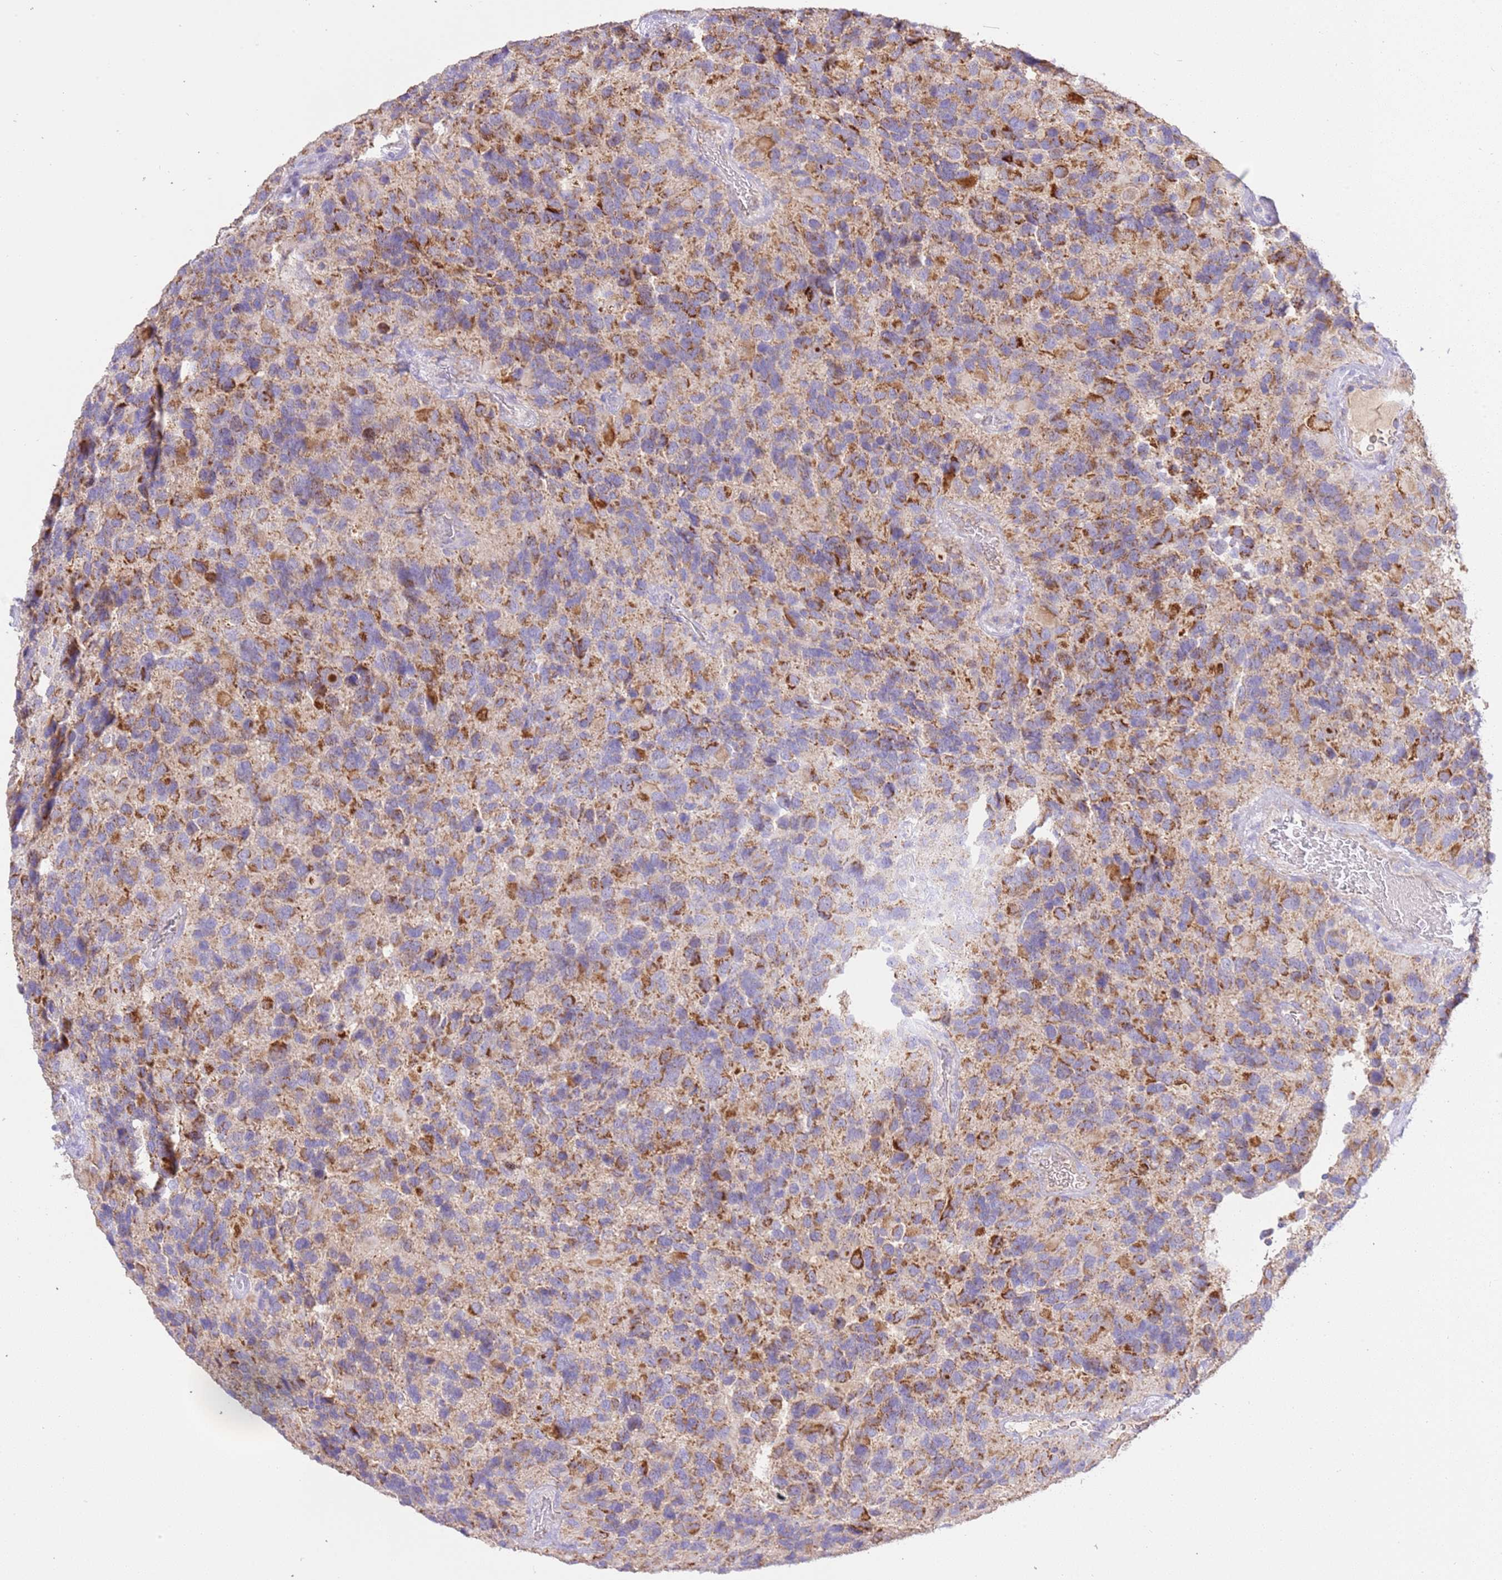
{"staining": {"intensity": "strong", "quantity": "25%-75%", "location": "cytoplasmic/membranous"}, "tissue": "glioma", "cell_type": "Tumor cells", "image_type": "cancer", "snomed": [{"axis": "morphology", "description": "Glioma, malignant, High grade"}, {"axis": "topography", "description": "Brain"}], "caption": "A high amount of strong cytoplasmic/membranous expression is appreciated in about 25%-75% of tumor cells in high-grade glioma (malignant) tissue.", "gene": "ZBTB39", "patient": {"sex": "male", "age": 77}}